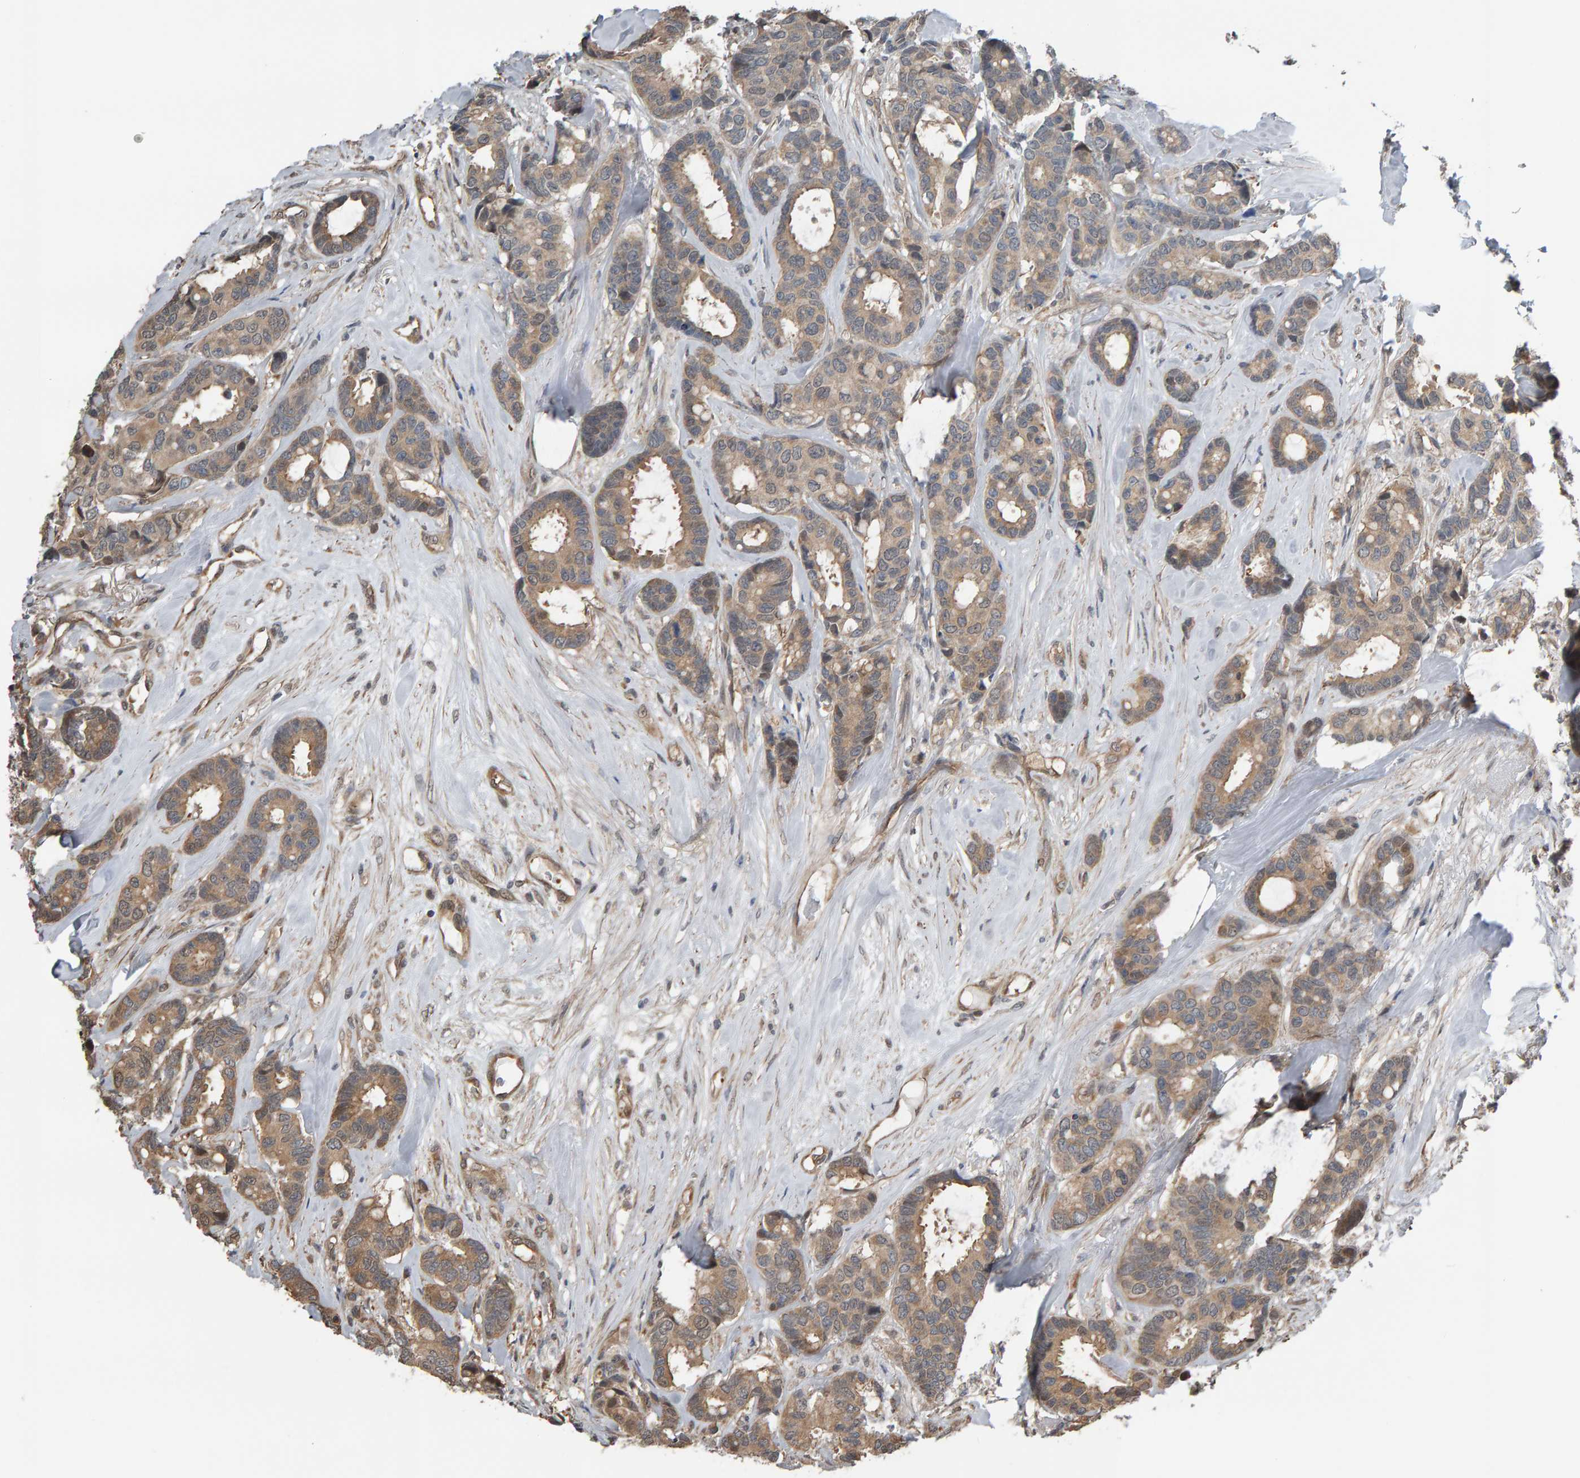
{"staining": {"intensity": "weak", "quantity": ">75%", "location": "cytoplasmic/membranous"}, "tissue": "breast cancer", "cell_type": "Tumor cells", "image_type": "cancer", "snomed": [{"axis": "morphology", "description": "Duct carcinoma"}, {"axis": "topography", "description": "Breast"}], "caption": "High-power microscopy captured an IHC histopathology image of invasive ductal carcinoma (breast), revealing weak cytoplasmic/membranous staining in approximately >75% of tumor cells. The staining was performed using DAB (3,3'-diaminobenzidine), with brown indicating positive protein expression. Nuclei are stained blue with hematoxylin.", "gene": "COASY", "patient": {"sex": "female", "age": 87}}